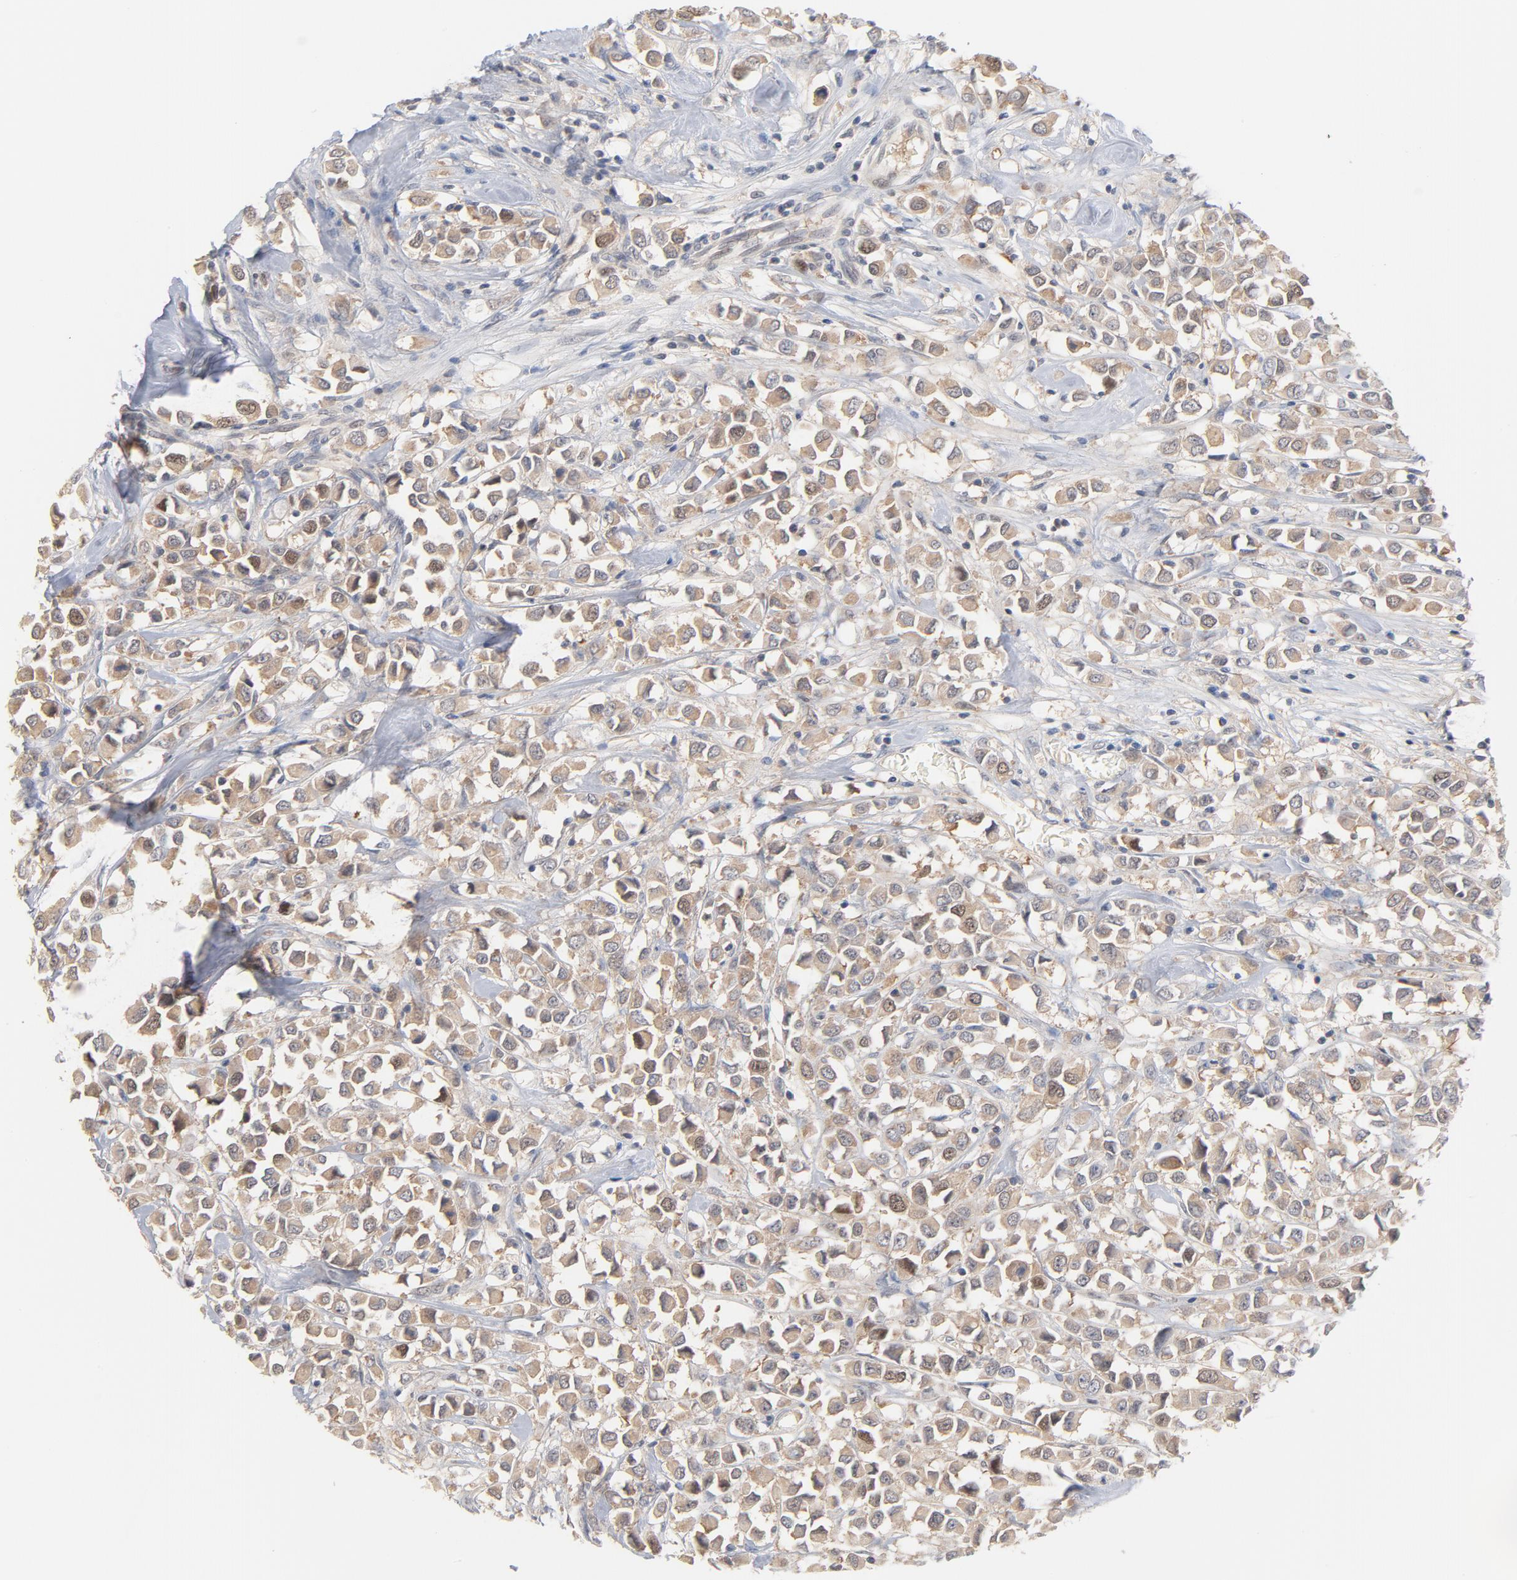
{"staining": {"intensity": "moderate", "quantity": ">75%", "location": "cytoplasmic/membranous"}, "tissue": "breast cancer", "cell_type": "Tumor cells", "image_type": "cancer", "snomed": [{"axis": "morphology", "description": "Duct carcinoma"}, {"axis": "topography", "description": "Breast"}], "caption": "Breast cancer (invasive ductal carcinoma) stained with DAB immunohistochemistry demonstrates medium levels of moderate cytoplasmic/membranous positivity in about >75% of tumor cells.", "gene": "UBL4A", "patient": {"sex": "female", "age": 61}}